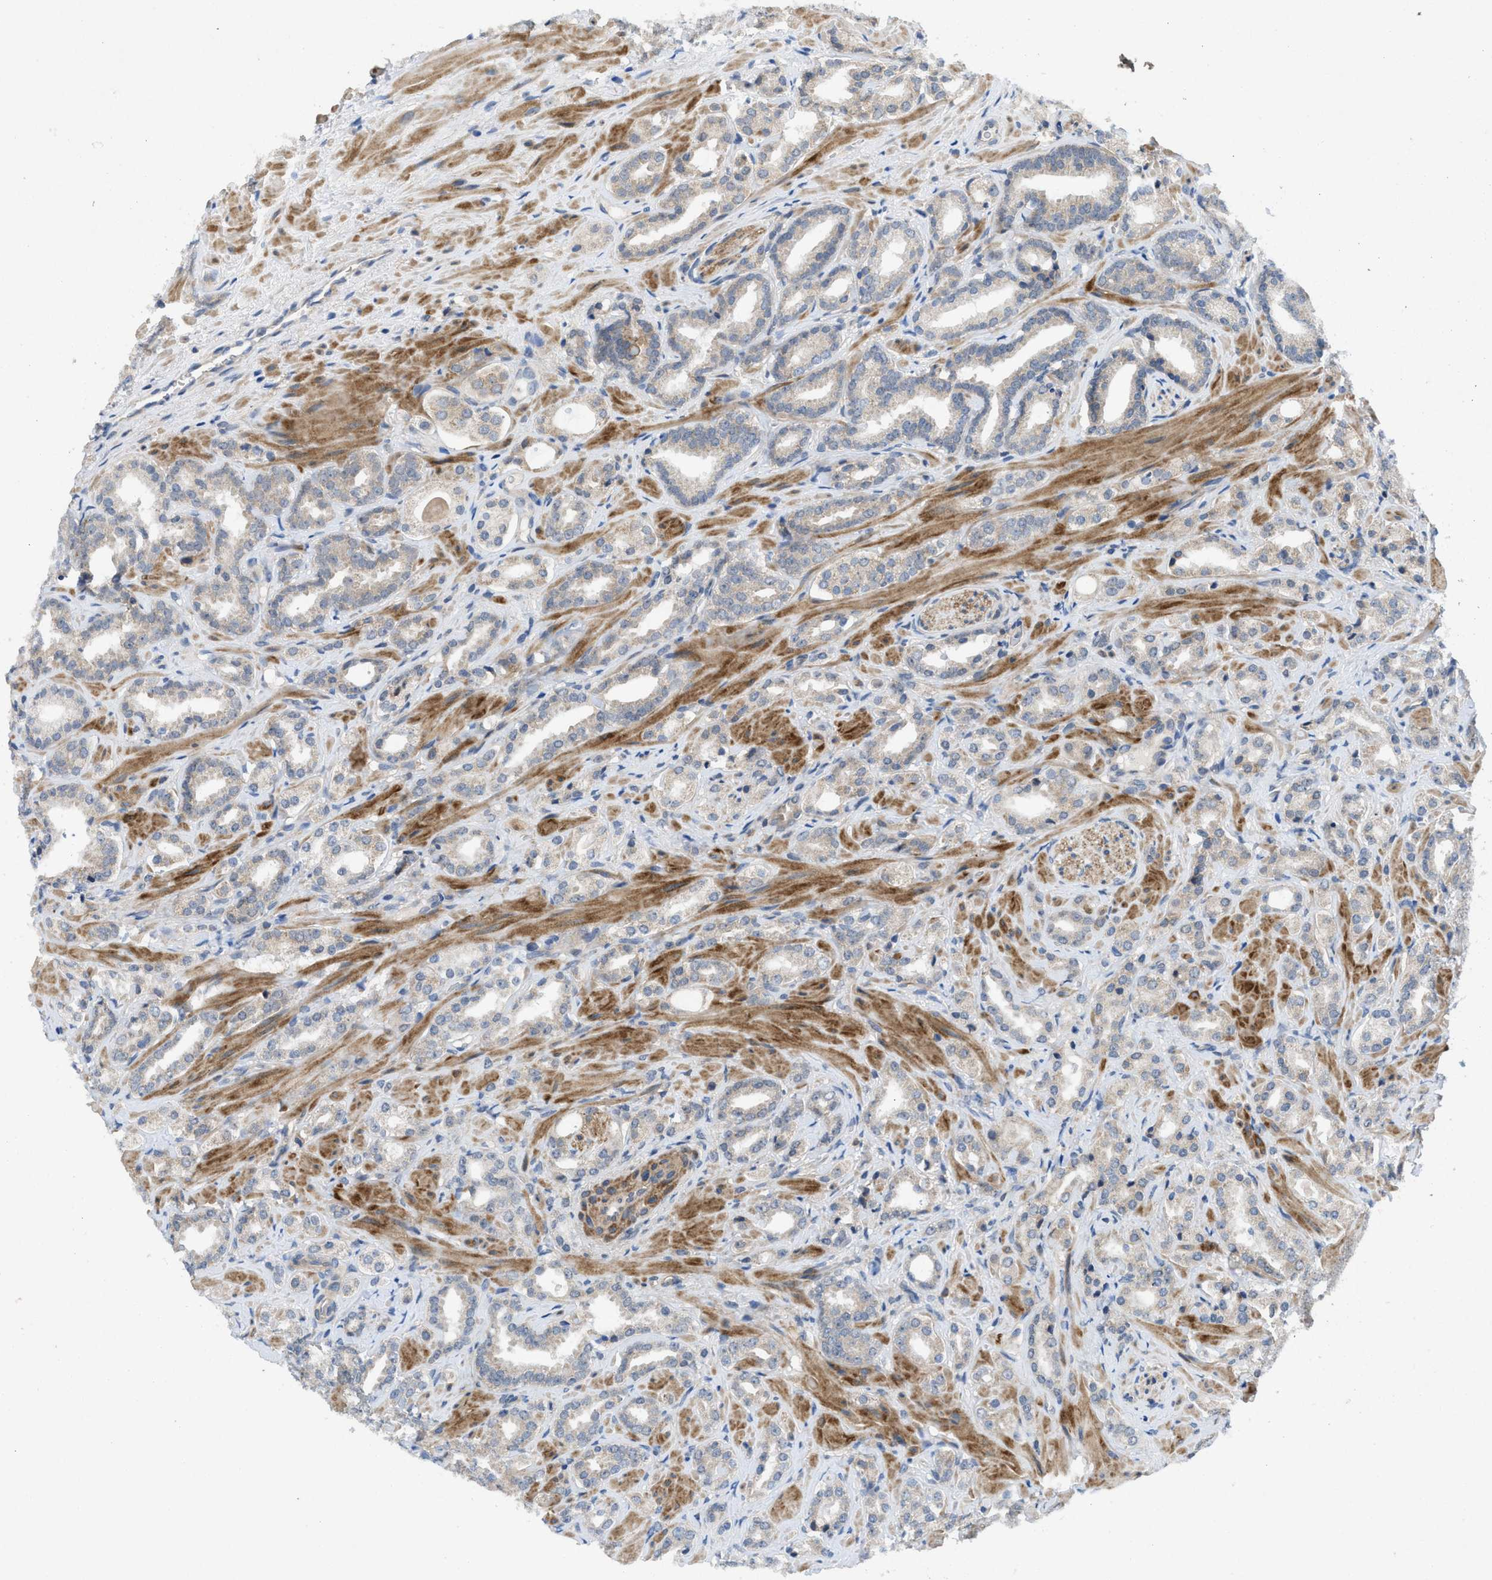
{"staining": {"intensity": "negative", "quantity": "none", "location": "none"}, "tissue": "prostate cancer", "cell_type": "Tumor cells", "image_type": "cancer", "snomed": [{"axis": "morphology", "description": "Adenocarcinoma, High grade"}, {"axis": "topography", "description": "Prostate"}], "caption": "This is a photomicrograph of IHC staining of prostate high-grade adenocarcinoma, which shows no positivity in tumor cells.", "gene": "PANX1", "patient": {"sex": "male", "age": 64}}